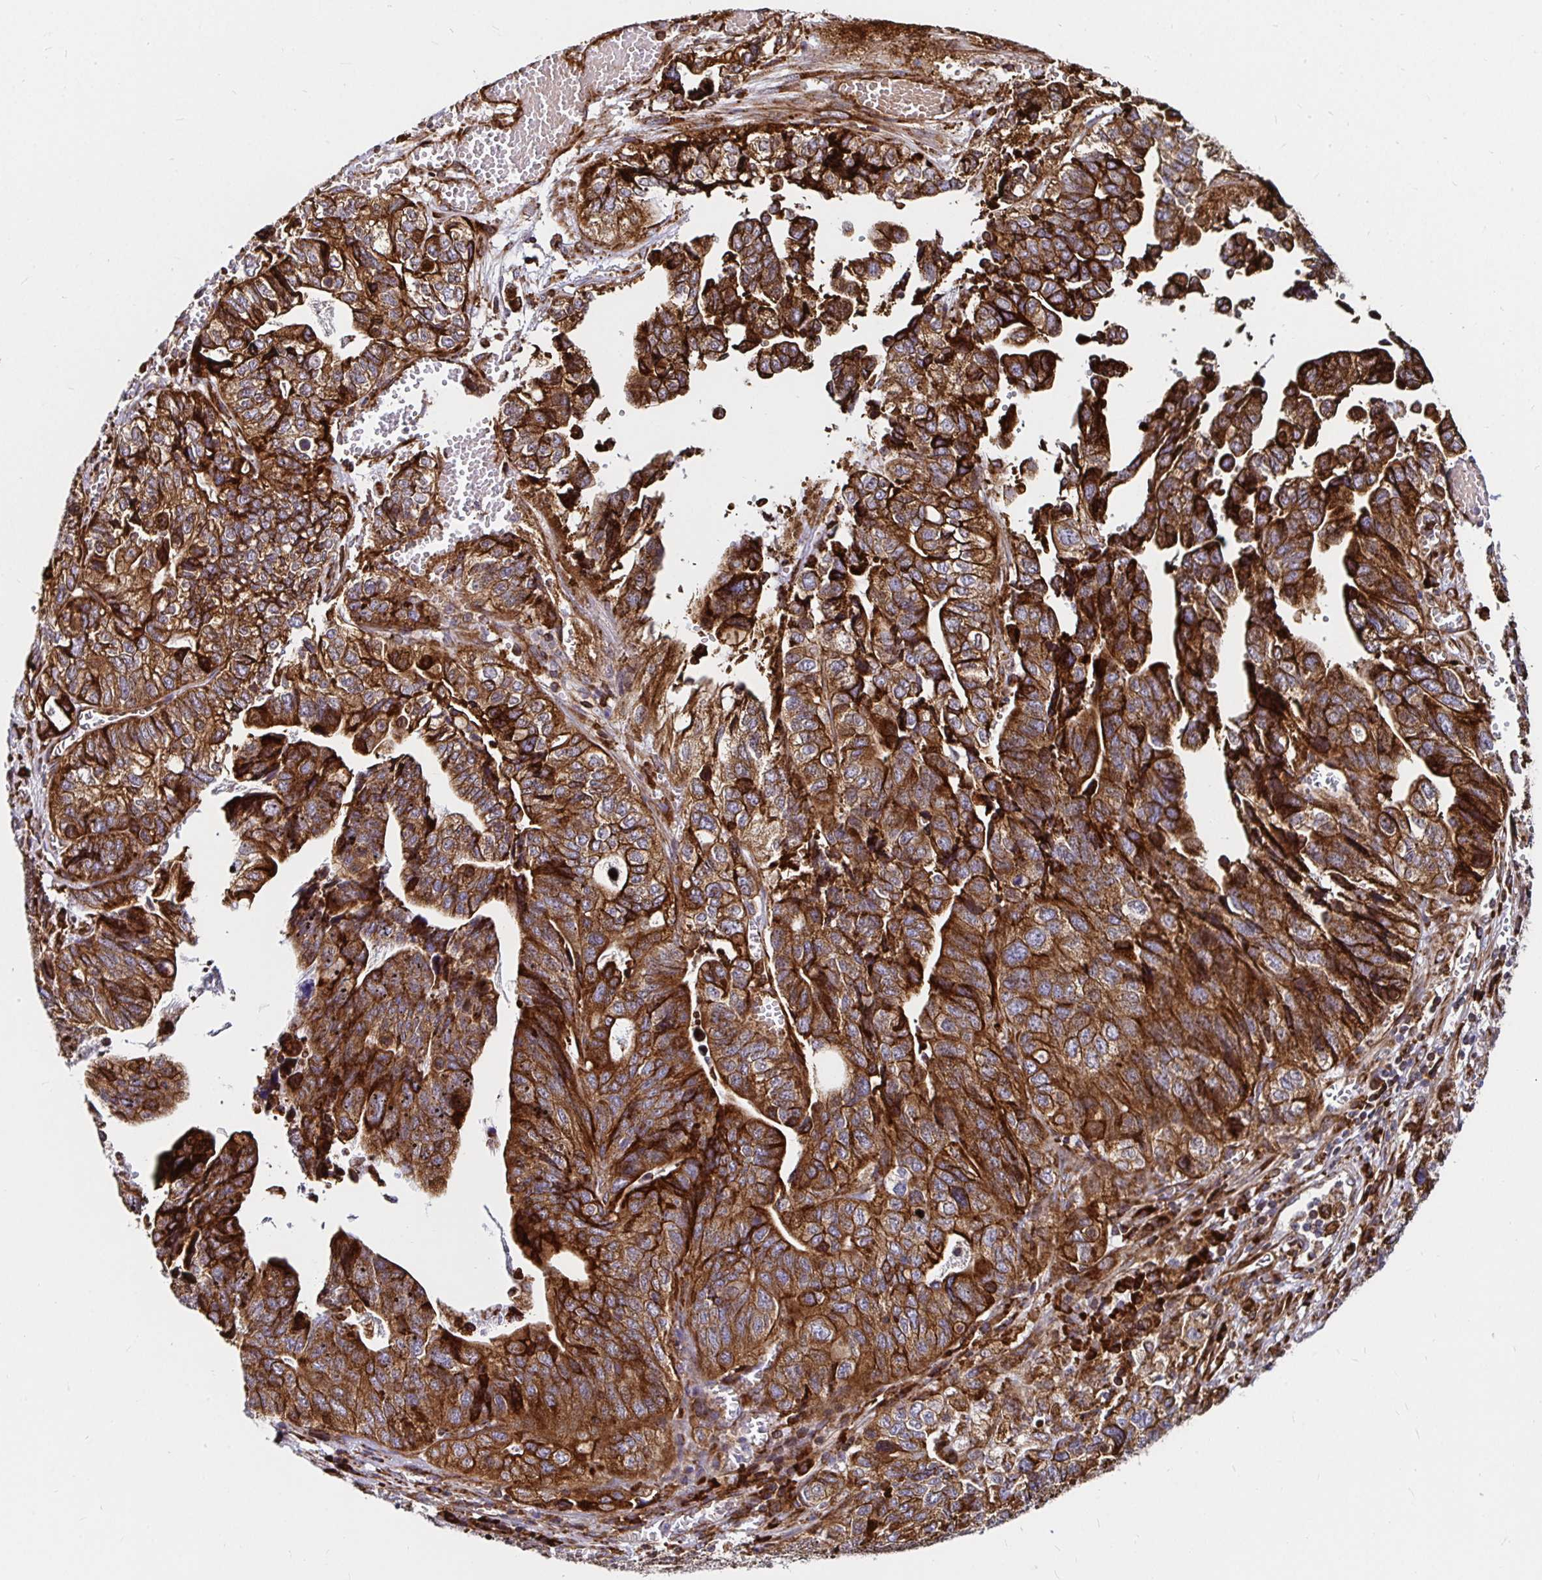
{"staining": {"intensity": "strong", "quantity": "25%-75%", "location": "cytoplasmic/membranous"}, "tissue": "stomach cancer", "cell_type": "Tumor cells", "image_type": "cancer", "snomed": [{"axis": "morphology", "description": "Adenocarcinoma, NOS"}, {"axis": "topography", "description": "Stomach, upper"}], "caption": "Stomach cancer (adenocarcinoma) stained for a protein exhibits strong cytoplasmic/membranous positivity in tumor cells.", "gene": "SMYD3", "patient": {"sex": "female", "age": 67}}